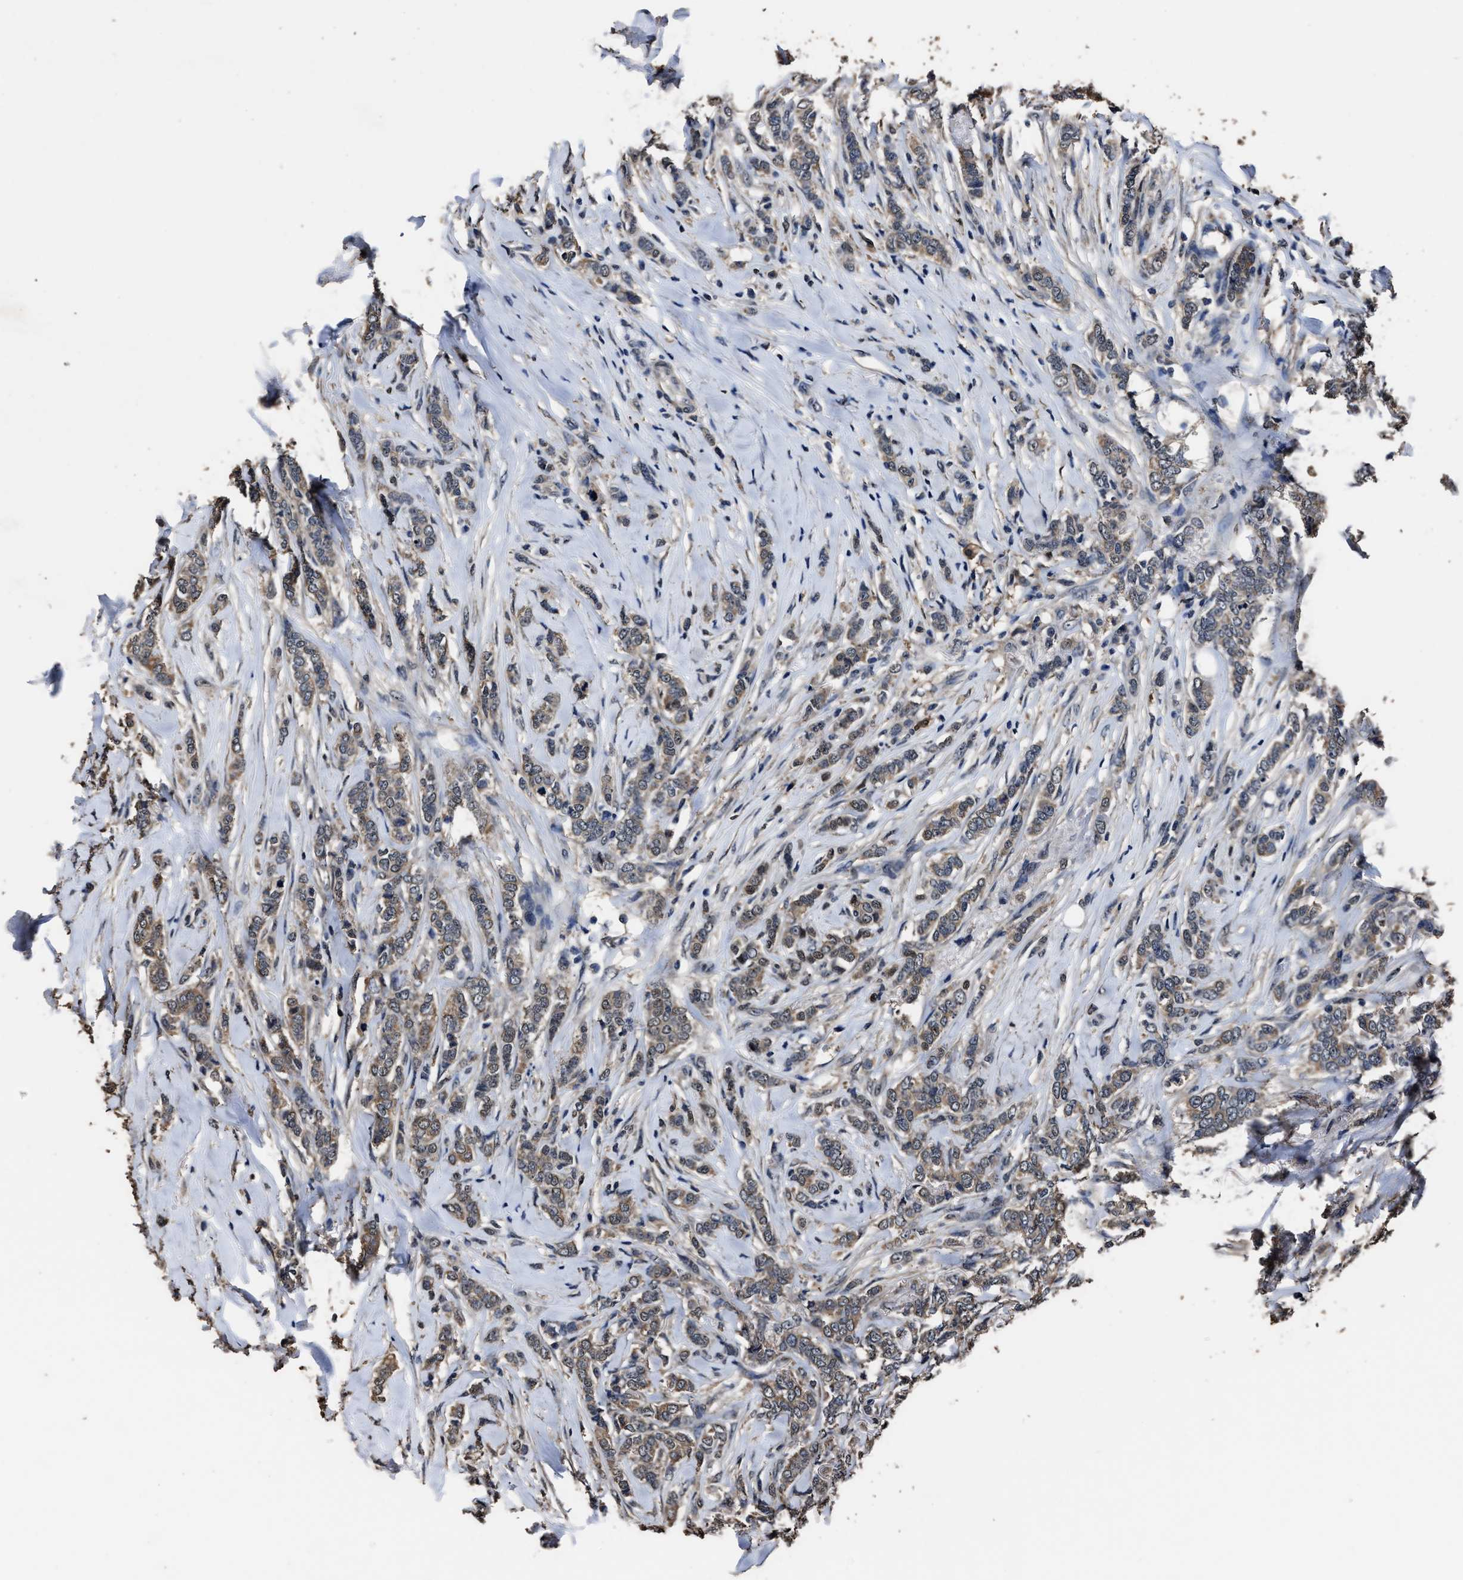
{"staining": {"intensity": "weak", "quantity": ">75%", "location": "cytoplasmic/membranous"}, "tissue": "breast cancer", "cell_type": "Tumor cells", "image_type": "cancer", "snomed": [{"axis": "morphology", "description": "Lobular carcinoma"}, {"axis": "topography", "description": "Skin"}, {"axis": "topography", "description": "Breast"}], "caption": "Breast lobular carcinoma stained with IHC demonstrates weak cytoplasmic/membranous staining in approximately >75% of tumor cells.", "gene": "RSBN1L", "patient": {"sex": "female", "age": 46}}